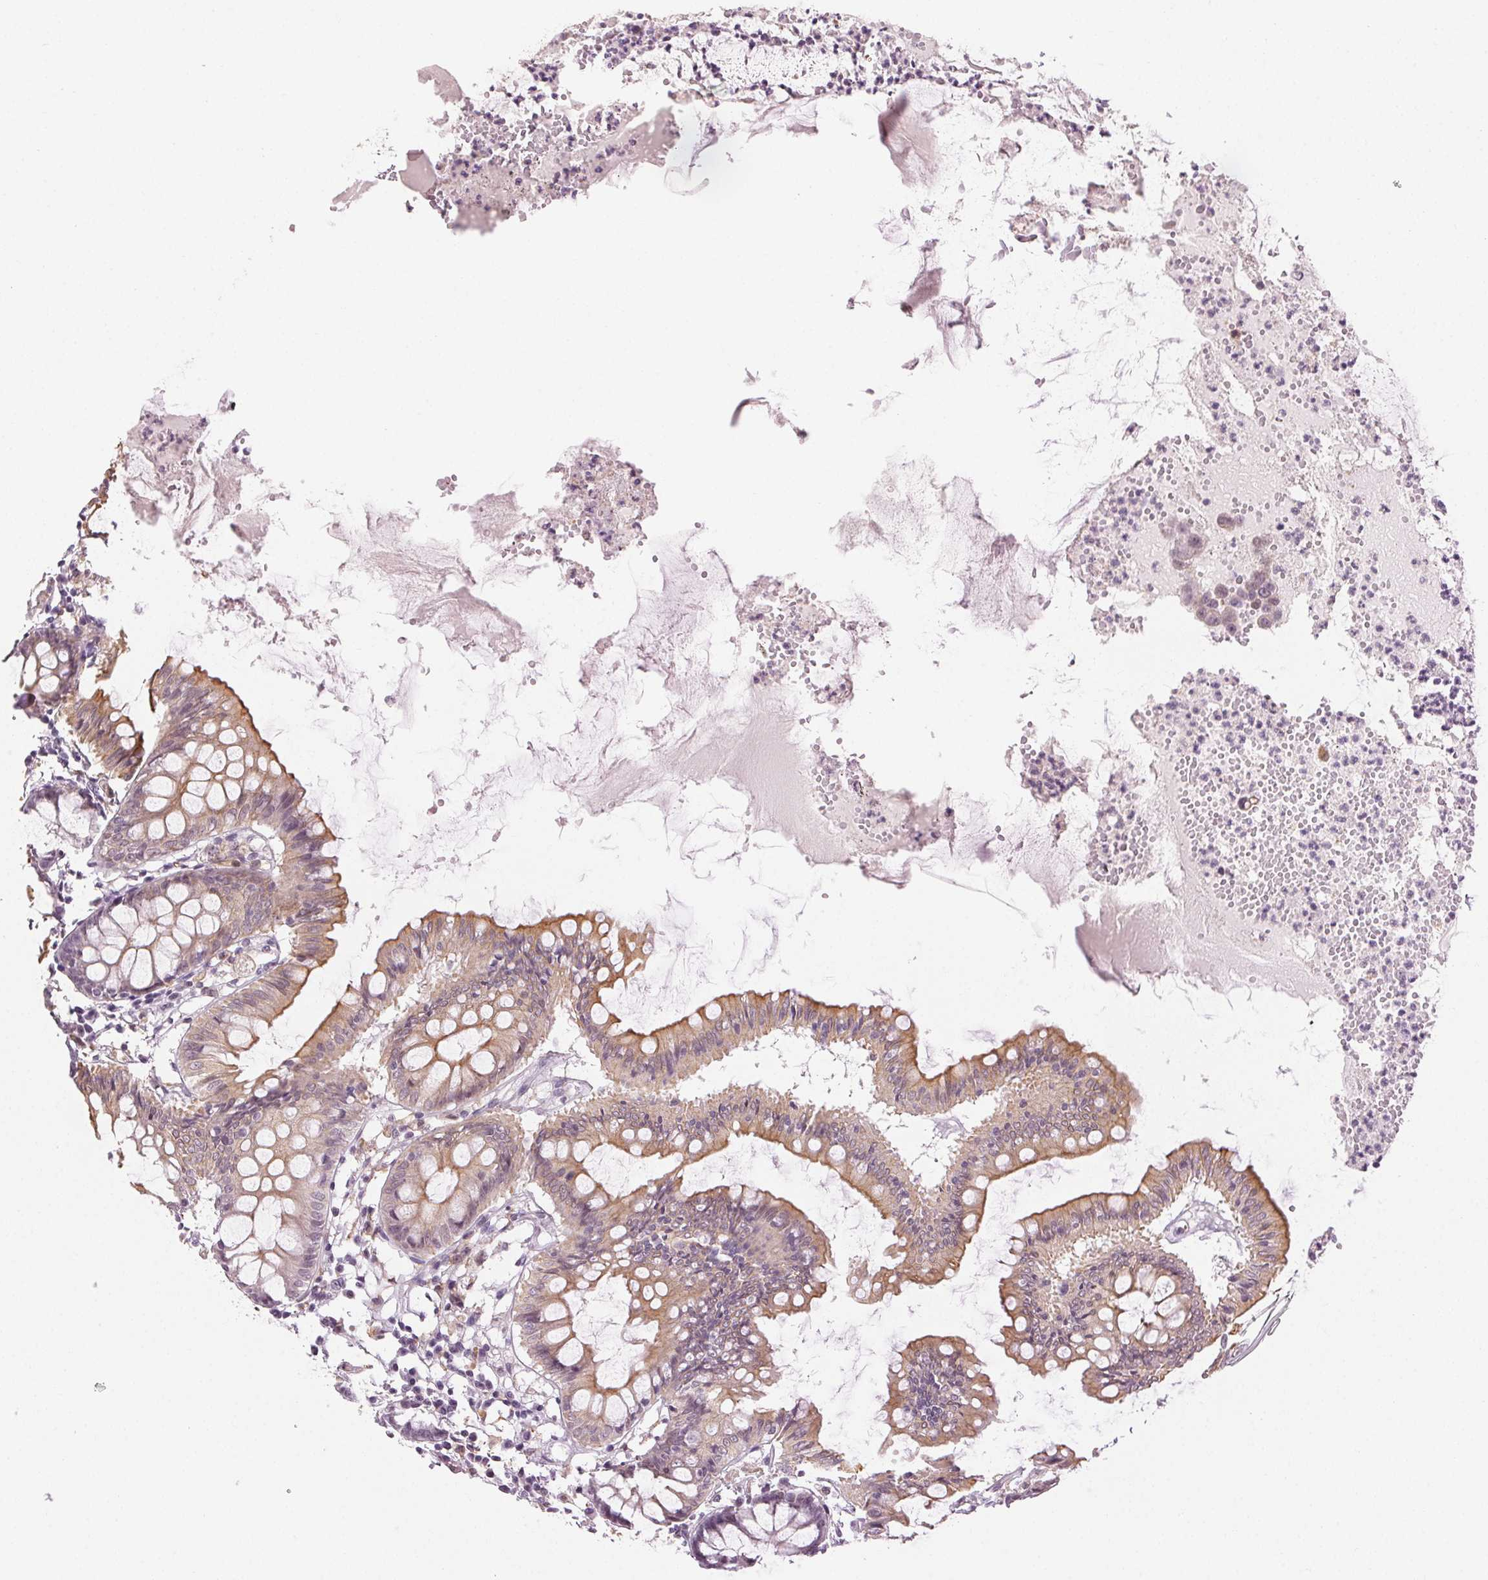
{"staining": {"intensity": "negative", "quantity": "none", "location": "none"}, "tissue": "colon", "cell_type": "Endothelial cells", "image_type": "normal", "snomed": [{"axis": "morphology", "description": "Normal tissue, NOS"}, {"axis": "topography", "description": "Colon"}], "caption": "Immunohistochemistry (IHC) of unremarkable human colon displays no positivity in endothelial cells.", "gene": "AIF1L", "patient": {"sex": "female", "age": 84}}